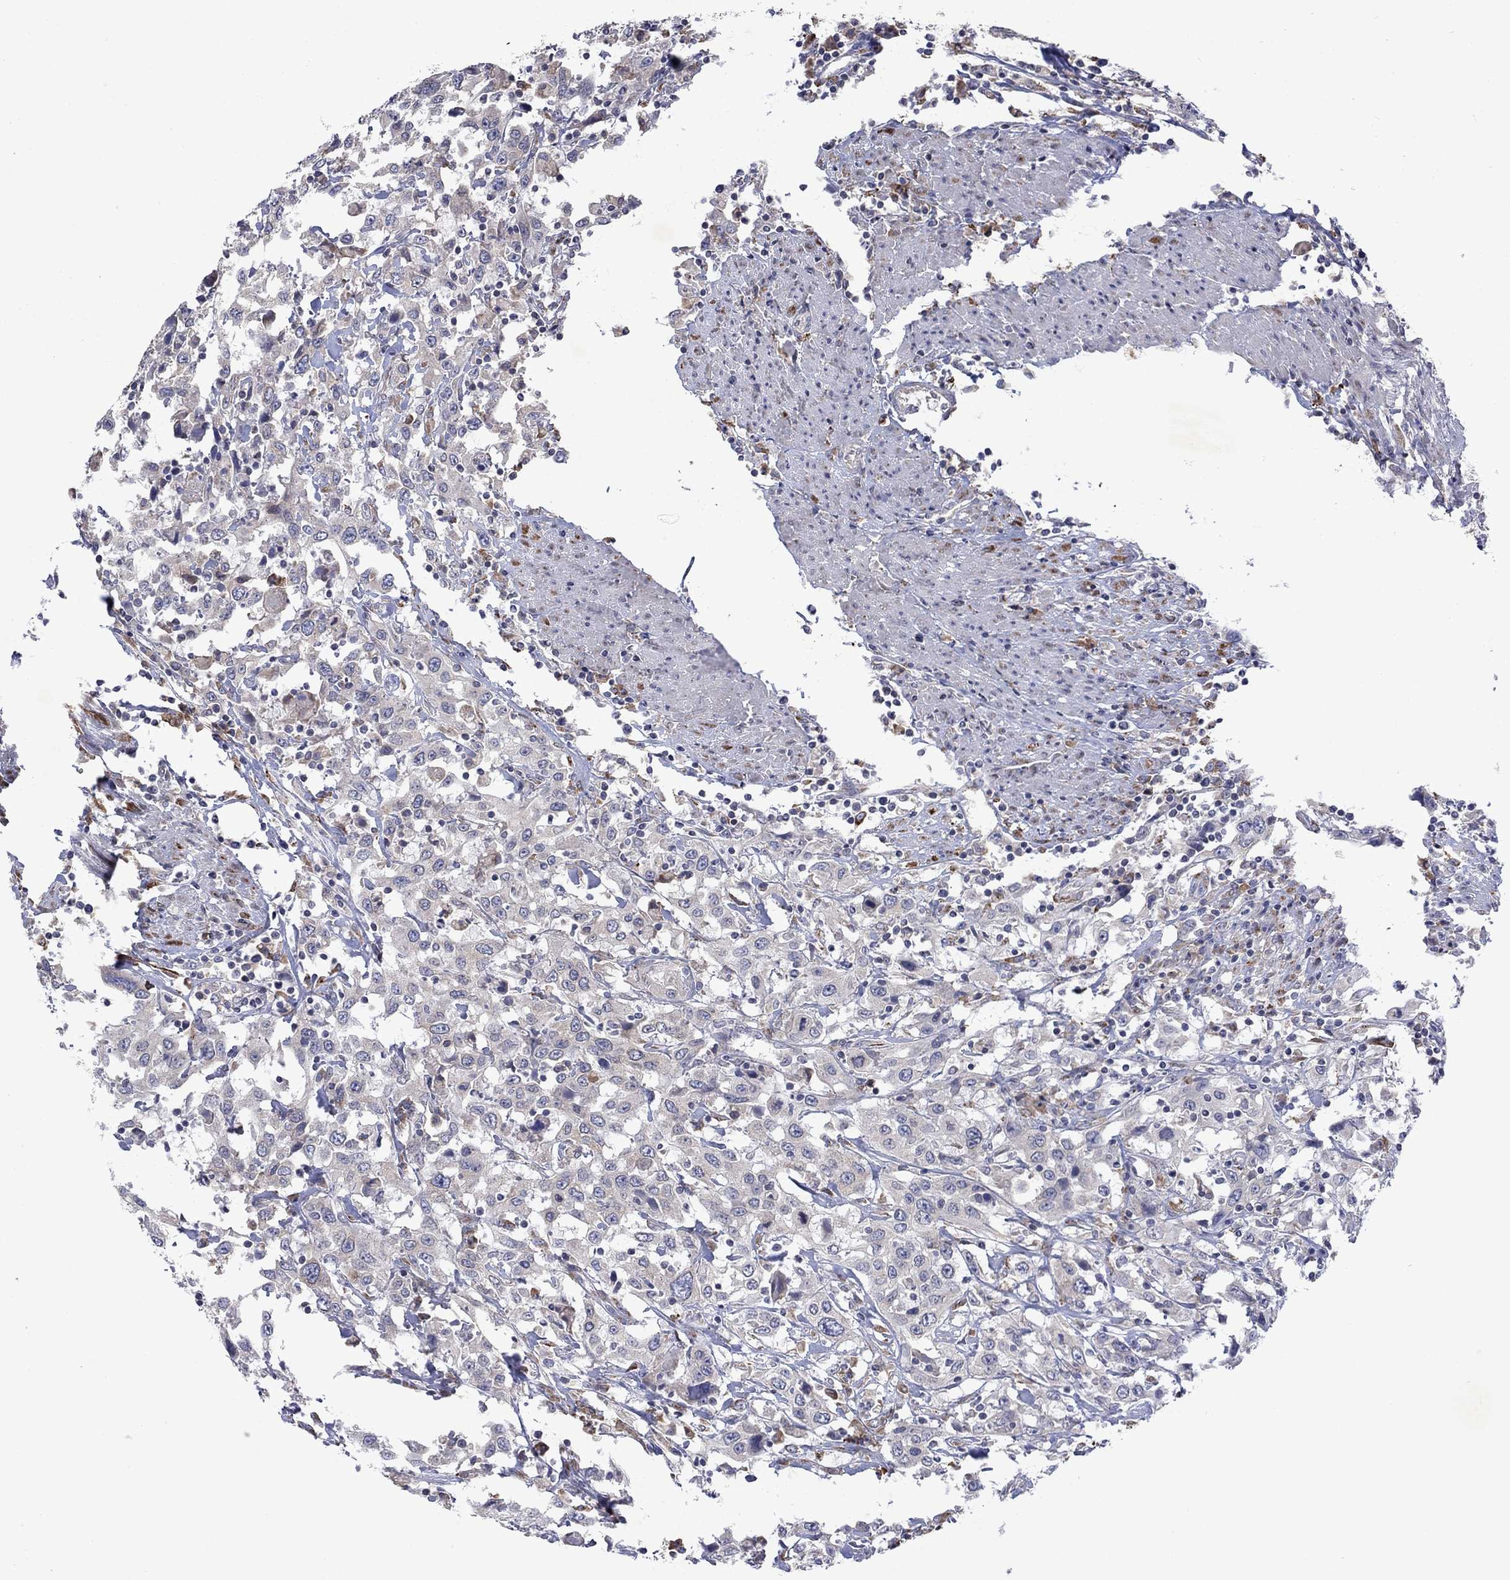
{"staining": {"intensity": "negative", "quantity": "none", "location": "none"}, "tissue": "urothelial cancer", "cell_type": "Tumor cells", "image_type": "cancer", "snomed": [{"axis": "morphology", "description": "Urothelial carcinoma, High grade"}, {"axis": "topography", "description": "Urinary bladder"}], "caption": "This is a photomicrograph of immunohistochemistry (IHC) staining of high-grade urothelial carcinoma, which shows no staining in tumor cells.", "gene": "TMEM97", "patient": {"sex": "male", "age": 61}}